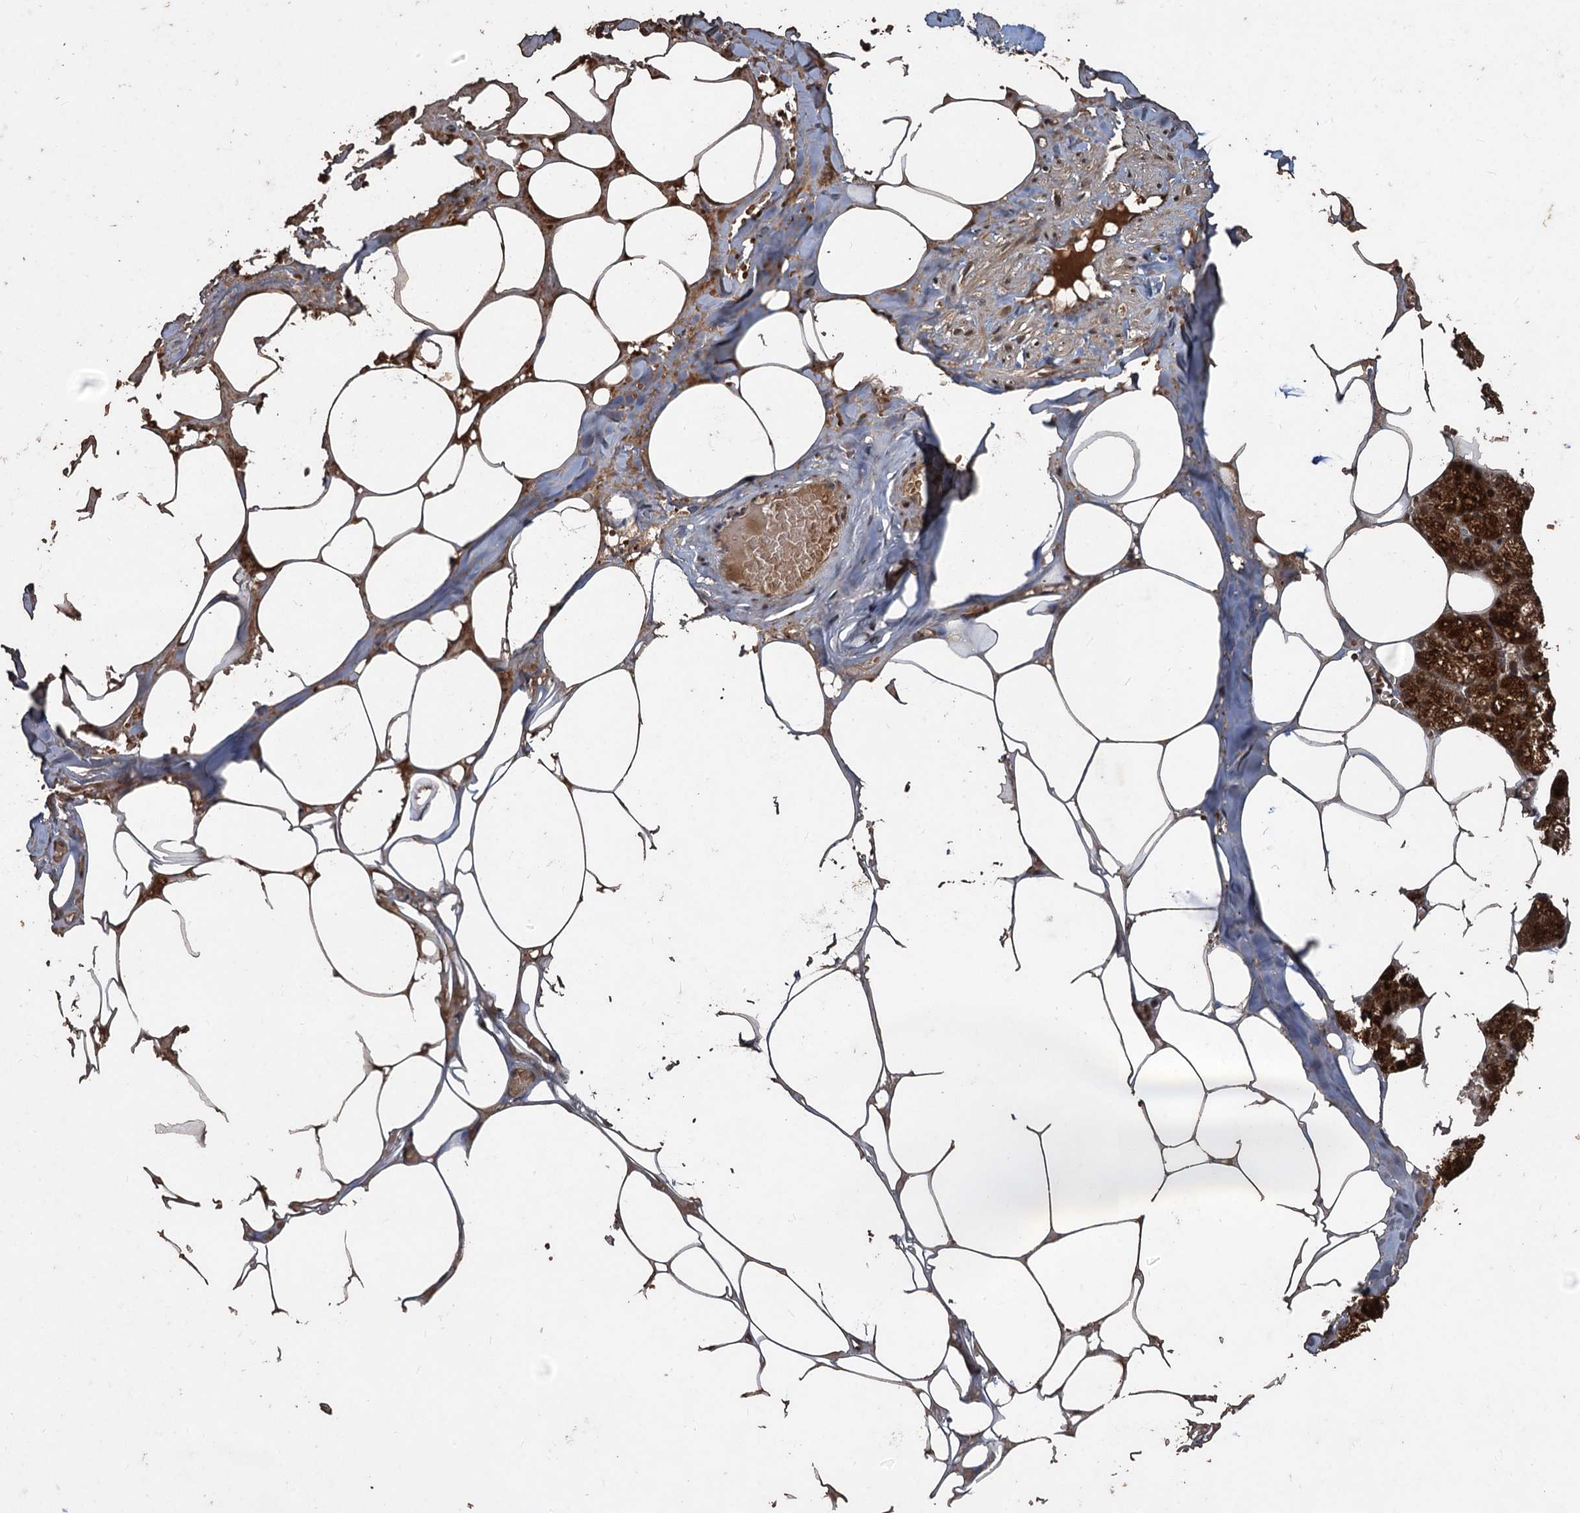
{"staining": {"intensity": "strong", "quantity": "25%-75%", "location": "cytoplasmic/membranous"}, "tissue": "salivary gland", "cell_type": "Glandular cells", "image_type": "normal", "snomed": [{"axis": "morphology", "description": "Normal tissue, NOS"}, {"axis": "topography", "description": "Salivary gland"}], "caption": "Immunohistochemistry (IHC) histopathology image of normal salivary gland: salivary gland stained using IHC demonstrates high levels of strong protein expression localized specifically in the cytoplasmic/membranous of glandular cells, appearing as a cytoplasmic/membranous brown color.", "gene": "REP15", "patient": {"sex": "male", "age": 62}}